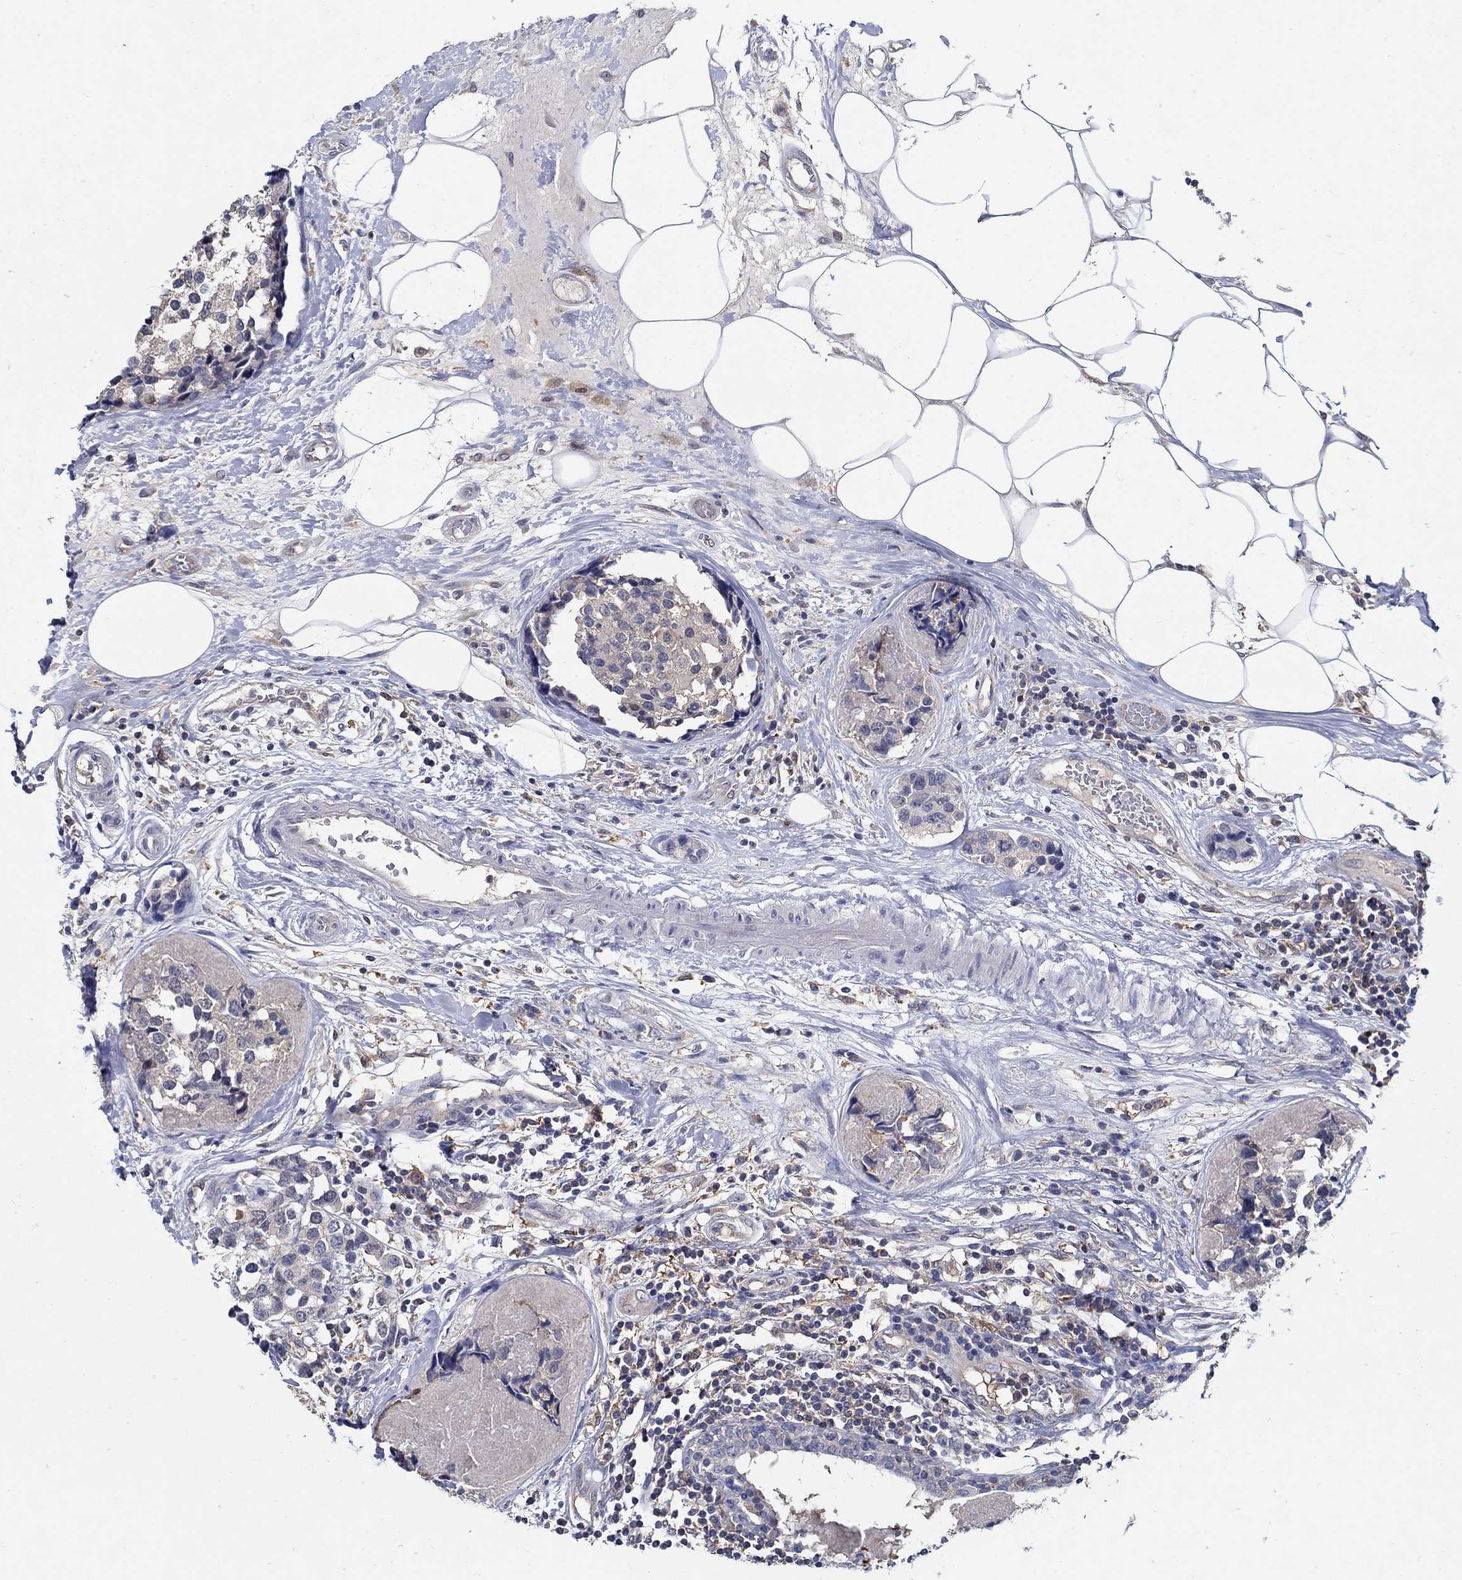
{"staining": {"intensity": "negative", "quantity": "none", "location": "none"}, "tissue": "breast cancer", "cell_type": "Tumor cells", "image_type": "cancer", "snomed": [{"axis": "morphology", "description": "Lobular carcinoma"}, {"axis": "topography", "description": "Breast"}], "caption": "Tumor cells show no significant expression in lobular carcinoma (breast).", "gene": "MTHFR", "patient": {"sex": "female", "age": 59}}